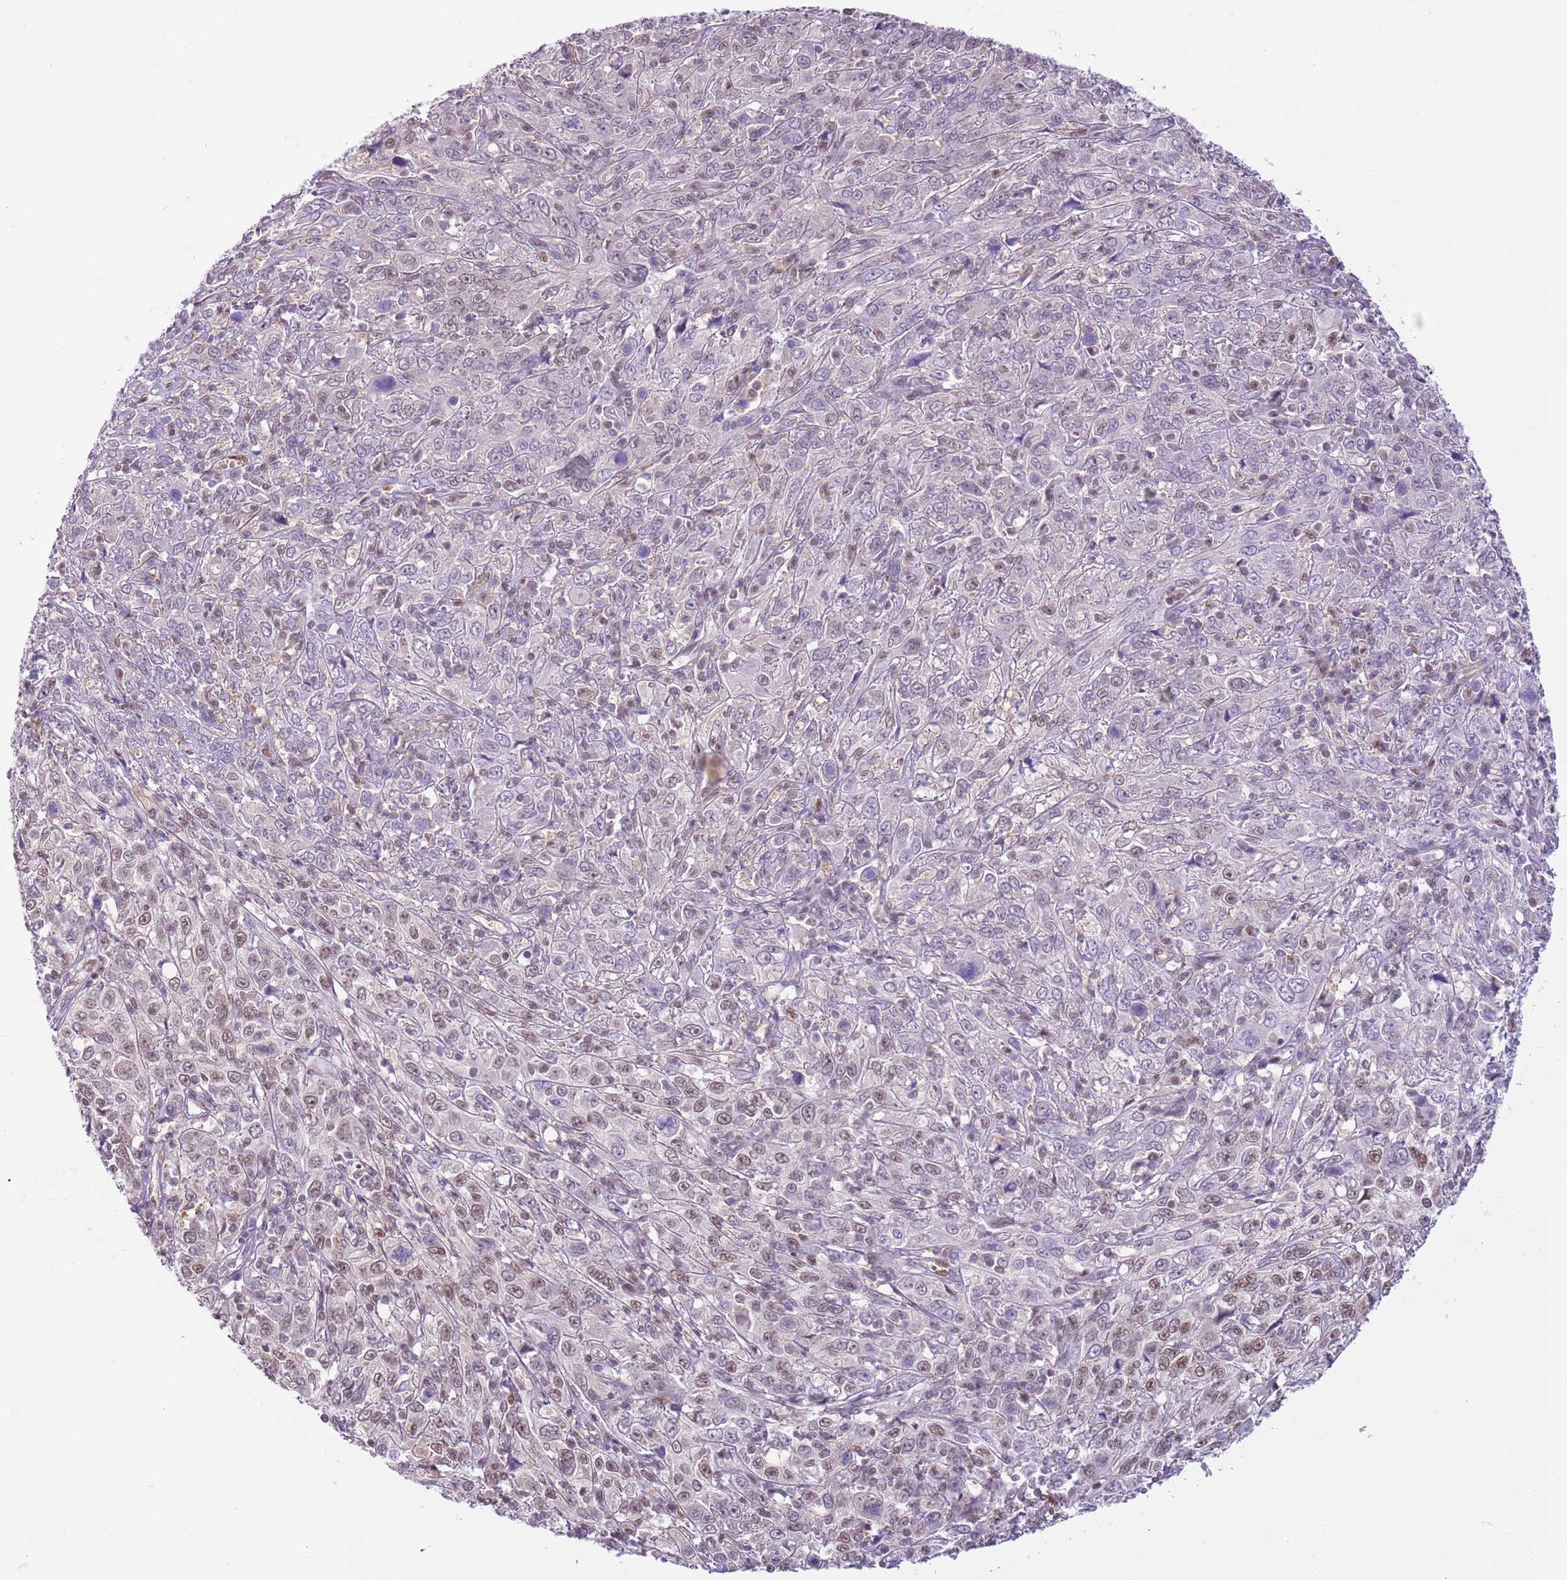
{"staining": {"intensity": "weak", "quantity": "25%-75%", "location": "nuclear"}, "tissue": "cervical cancer", "cell_type": "Tumor cells", "image_type": "cancer", "snomed": [{"axis": "morphology", "description": "Squamous cell carcinoma, NOS"}, {"axis": "topography", "description": "Cervix"}], "caption": "IHC micrograph of neoplastic tissue: squamous cell carcinoma (cervical) stained using immunohistochemistry displays low levels of weak protein expression localized specifically in the nuclear of tumor cells, appearing as a nuclear brown color.", "gene": "DDI2", "patient": {"sex": "female", "age": 46}}